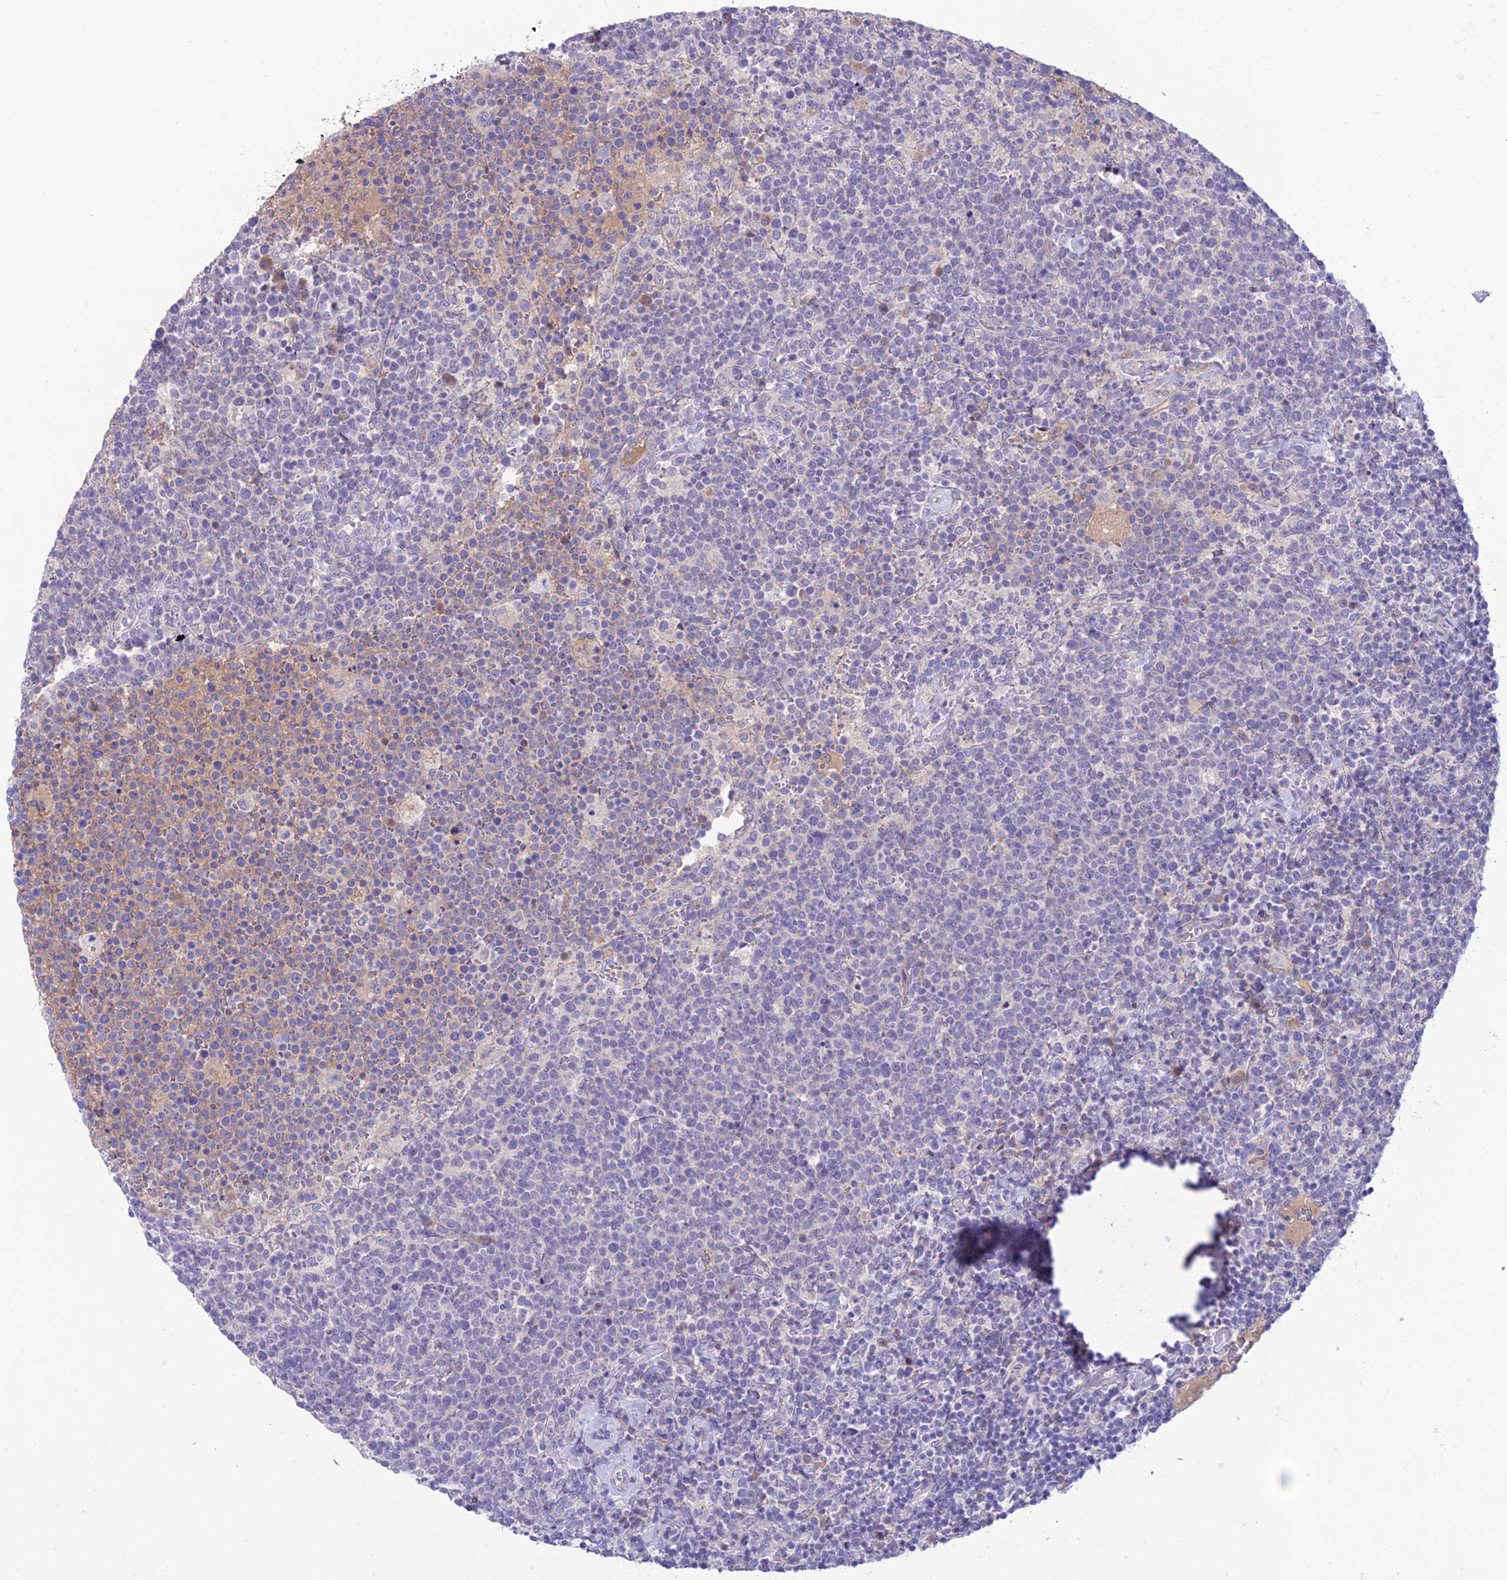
{"staining": {"intensity": "negative", "quantity": "none", "location": "none"}, "tissue": "lymphoma", "cell_type": "Tumor cells", "image_type": "cancer", "snomed": [{"axis": "morphology", "description": "Malignant lymphoma, non-Hodgkin's type, High grade"}, {"axis": "topography", "description": "Lymph node"}], "caption": "Tumor cells are negative for protein expression in human malignant lymphoma, non-Hodgkin's type (high-grade).", "gene": "TEKT3", "patient": {"sex": "male", "age": 61}}